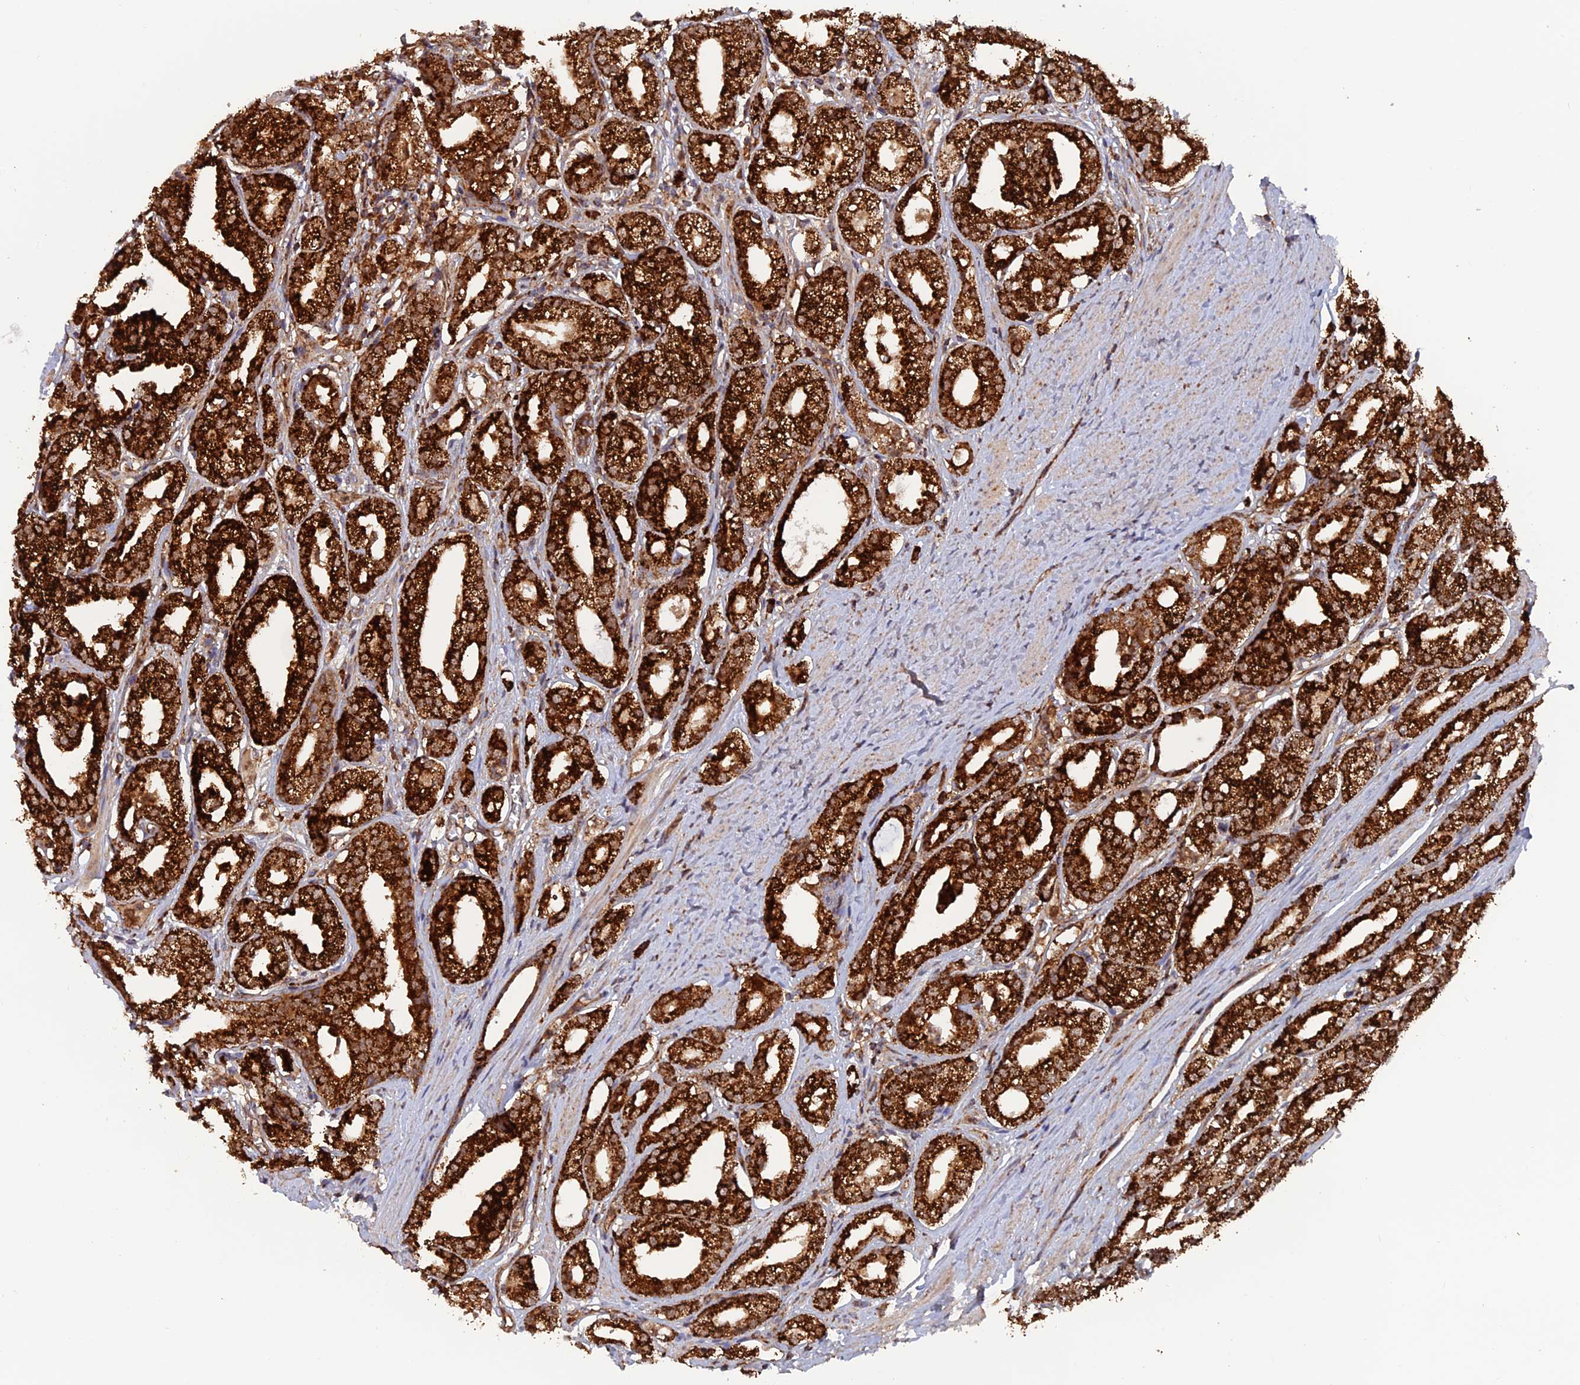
{"staining": {"intensity": "strong", "quantity": ">75%", "location": "cytoplasmic/membranous"}, "tissue": "prostate cancer", "cell_type": "Tumor cells", "image_type": "cancer", "snomed": [{"axis": "morphology", "description": "Adenocarcinoma, High grade"}, {"axis": "topography", "description": "Prostate"}], "caption": "Protein expression by IHC demonstrates strong cytoplasmic/membranous expression in approximately >75% of tumor cells in adenocarcinoma (high-grade) (prostate). (brown staining indicates protein expression, while blue staining denotes nuclei).", "gene": "DTYMK", "patient": {"sex": "male", "age": 69}}